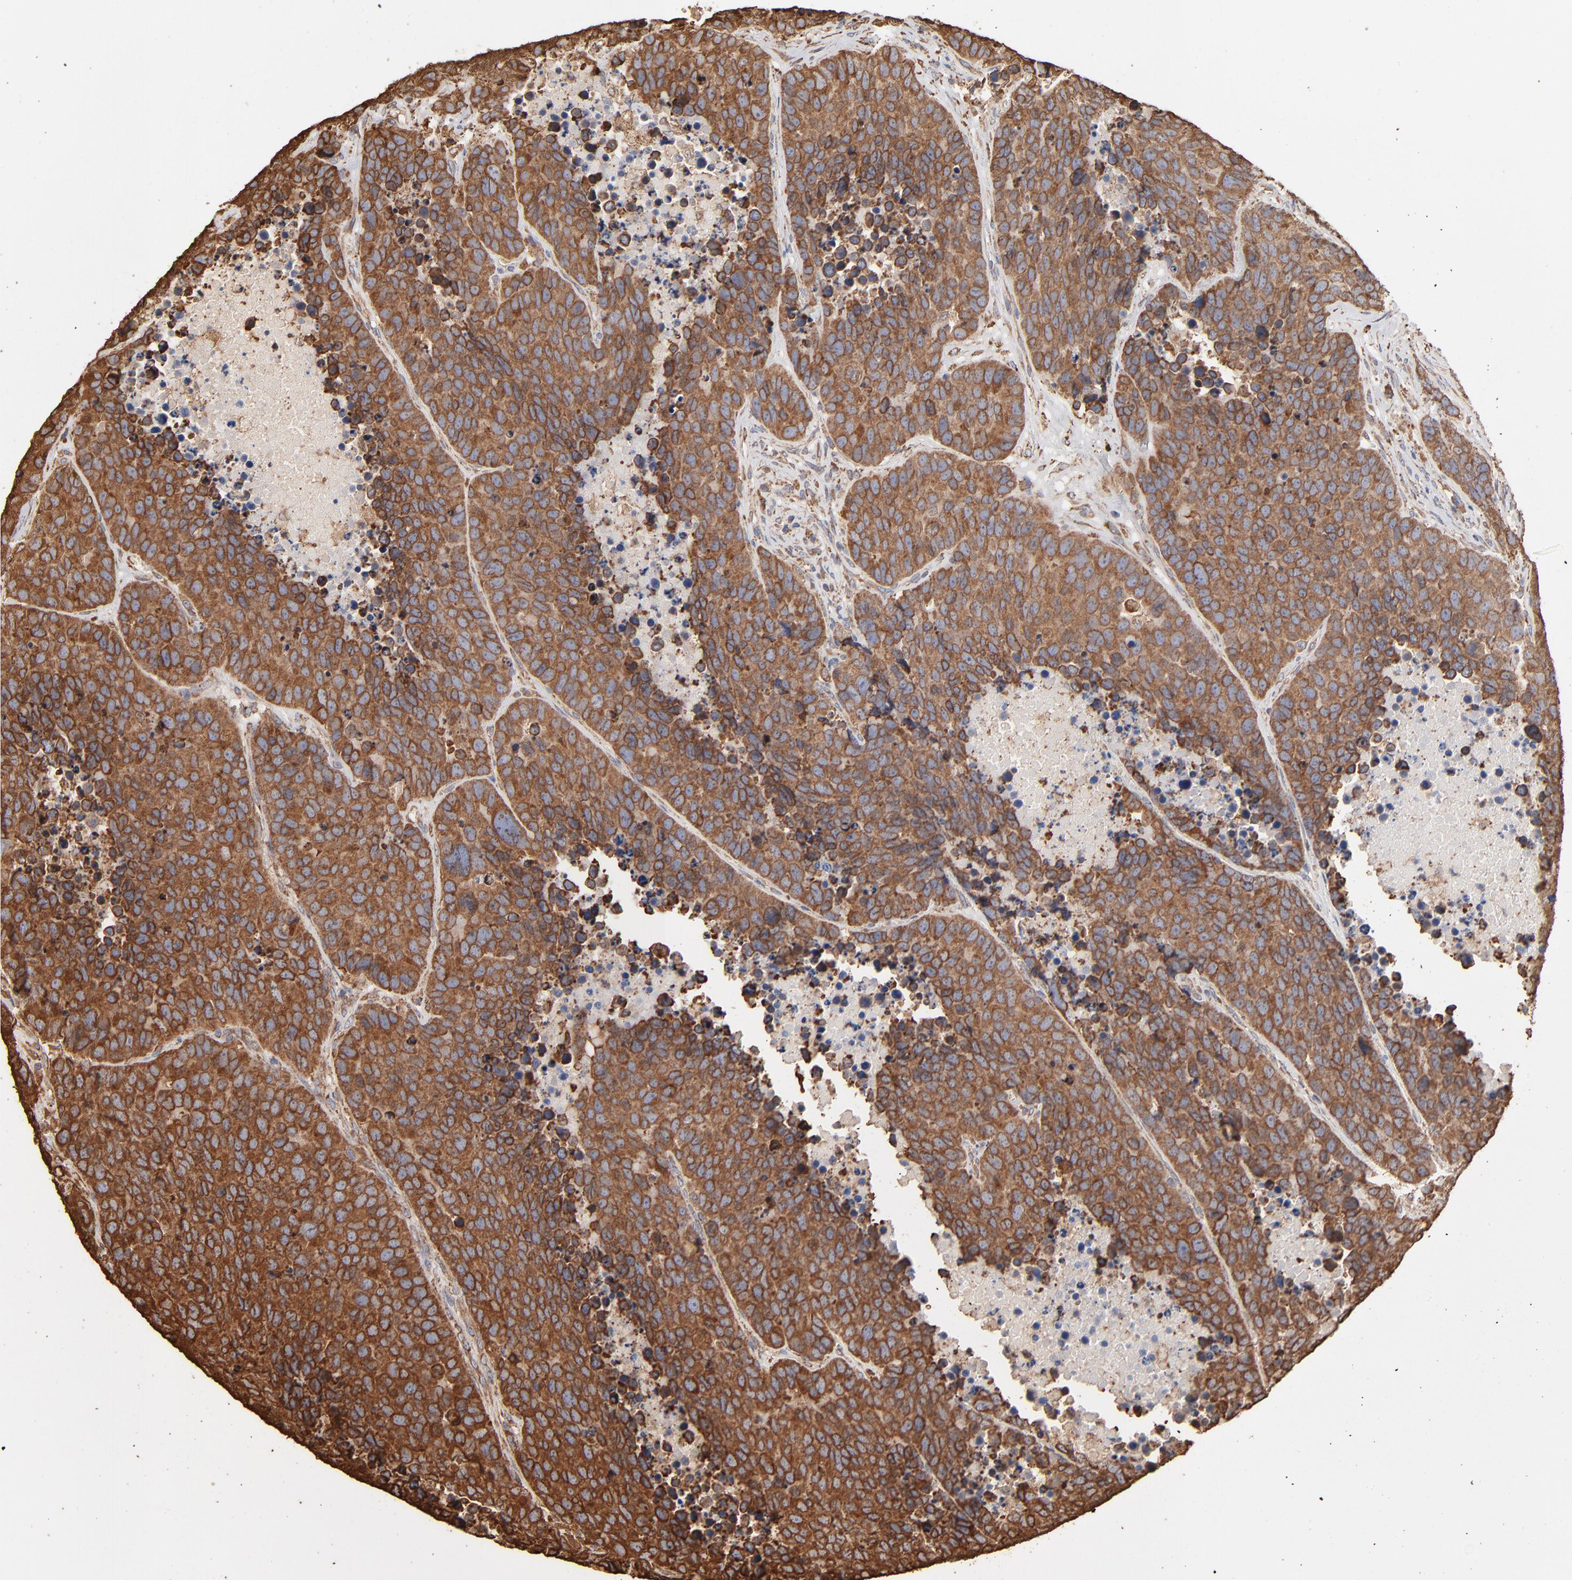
{"staining": {"intensity": "moderate", "quantity": ">75%", "location": "cytoplasmic/membranous"}, "tissue": "carcinoid", "cell_type": "Tumor cells", "image_type": "cancer", "snomed": [{"axis": "morphology", "description": "Carcinoid, malignant, NOS"}, {"axis": "topography", "description": "Lung"}], "caption": "This photomicrograph displays immunohistochemistry (IHC) staining of human malignant carcinoid, with medium moderate cytoplasmic/membranous staining in about >75% of tumor cells.", "gene": "PDIA3", "patient": {"sex": "male", "age": 60}}